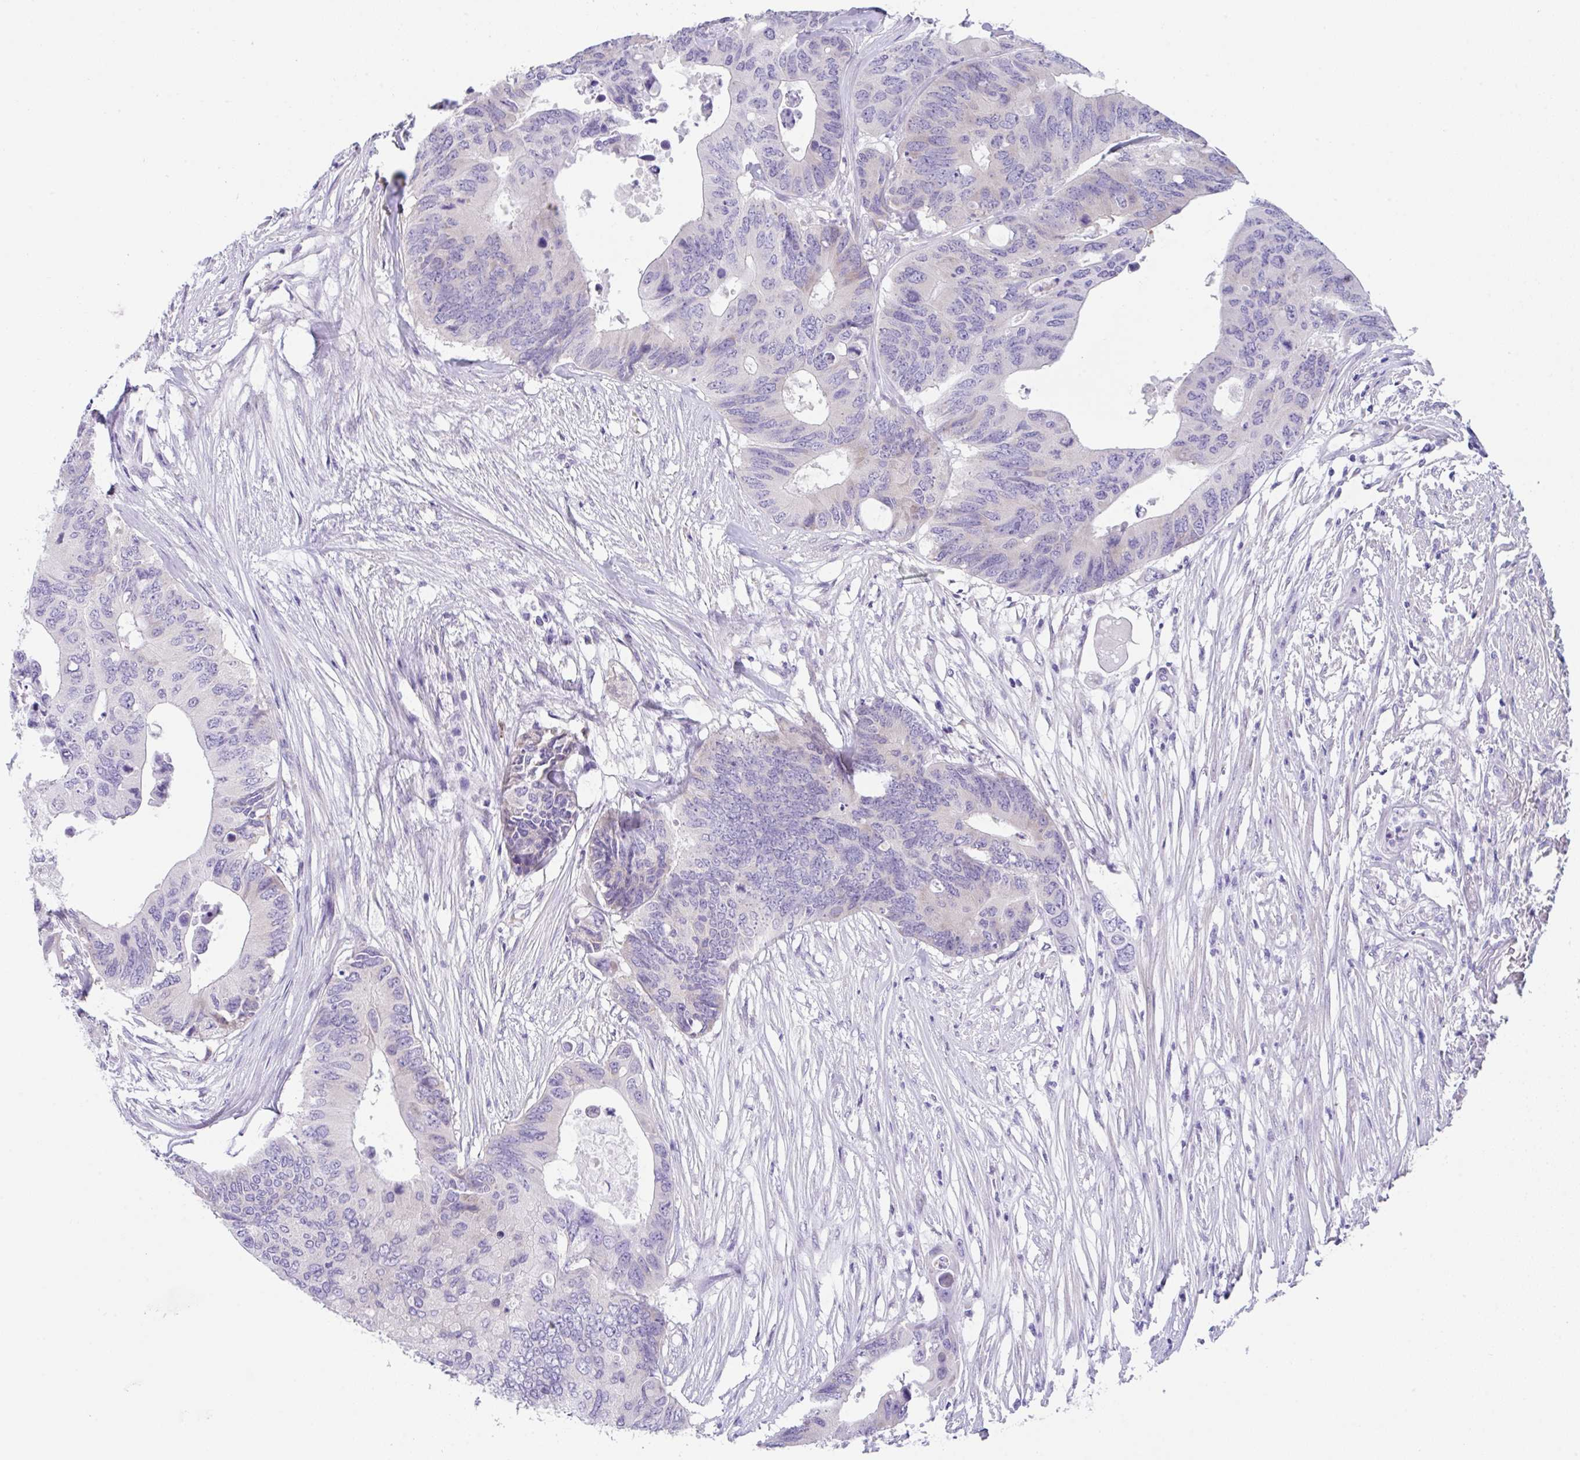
{"staining": {"intensity": "negative", "quantity": "none", "location": "none"}, "tissue": "colorectal cancer", "cell_type": "Tumor cells", "image_type": "cancer", "snomed": [{"axis": "morphology", "description": "Adenocarcinoma, NOS"}, {"axis": "topography", "description": "Colon"}], "caption": "Colorectal cancer (adenocarcinoma) stained for a protein using immunohistochemistry demonstrates no expression tumor cells.", "gene": "TRAF4", "patient": {"sex": "male", "age": 71}}